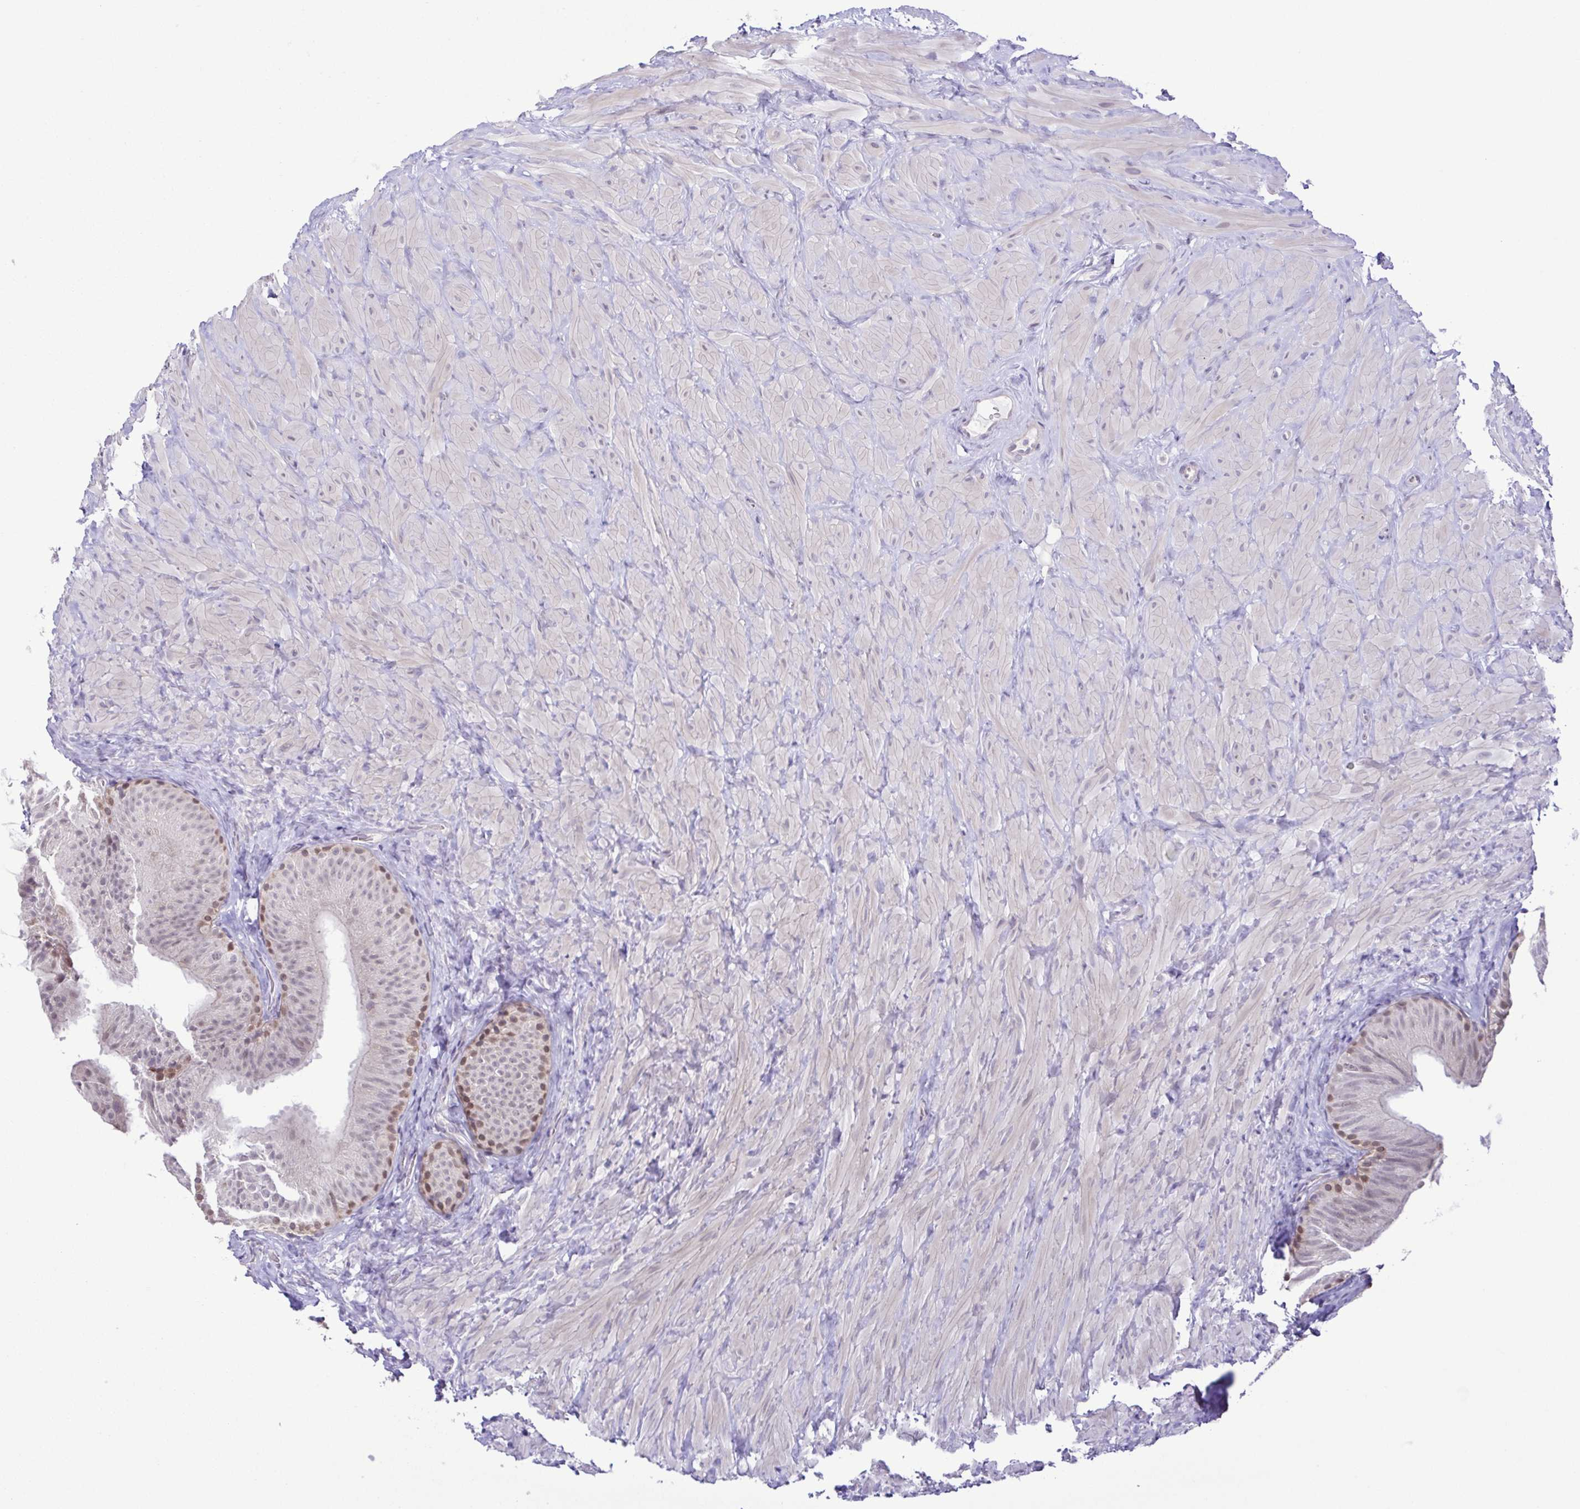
{"staining": {"intensity": "moderate", "quantity": "<25%", "location": "nuclear"}, "tissue": "epididymis", "cell_type": "Glandular cells", "image_type": "normal", "snomed": [{"axis": "morphology", "description": "Normal tissue, NOS"}, {"axis": "topography", "description": "Epididymis, spermatic cord, NOS"}, {"axis": "topography", "description": "Epididymis"}], "caption": "Immunohistochemical staining of unremarkable epididymis displays <25% levels of moderate nuclear protein staining in approximately <25% of glandular cells. (DAB IHC, brown staining for protein, blue staining for nuclei).", "gene": "IL1RN", "patient": {"sex": "male", "age": 31}}